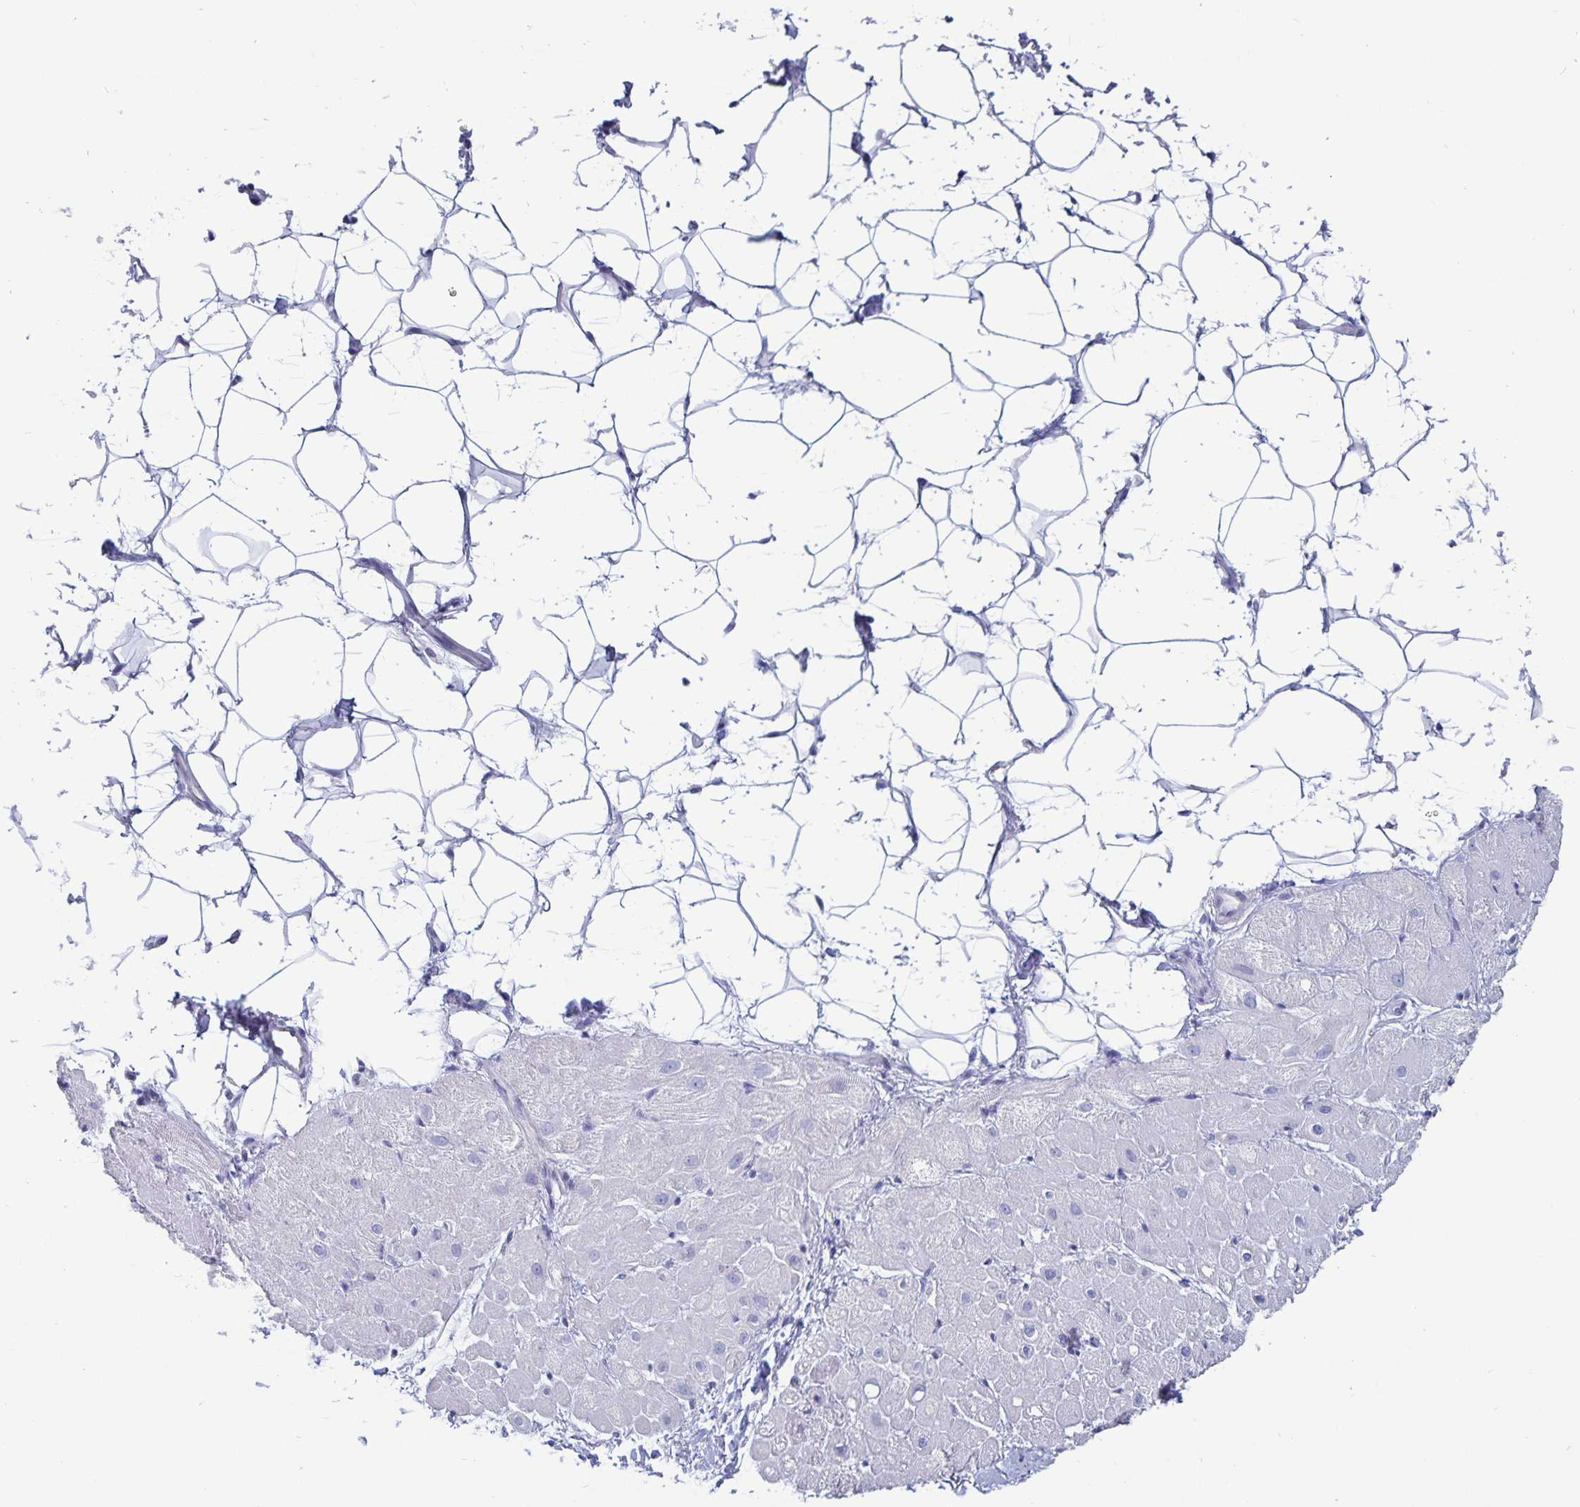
{"staining": {"intensity": "negative", "quantity": "none", "location": "none"}, "tissue": "heart muscle", "cell_type": "Cardiomyocytes", "image_type": "normal", "snomed": [{"axis": "morphology", "description": "Normal tissue, NOS"}, {"axis": "topography", "description": "Heart"}], "caption": "Immunohistochemical staining of normal human heart muscle displays no significant staining in cardiomyocytes.", "gene": "PLCB3", "patient": {"sex": "male", "age": 62}}